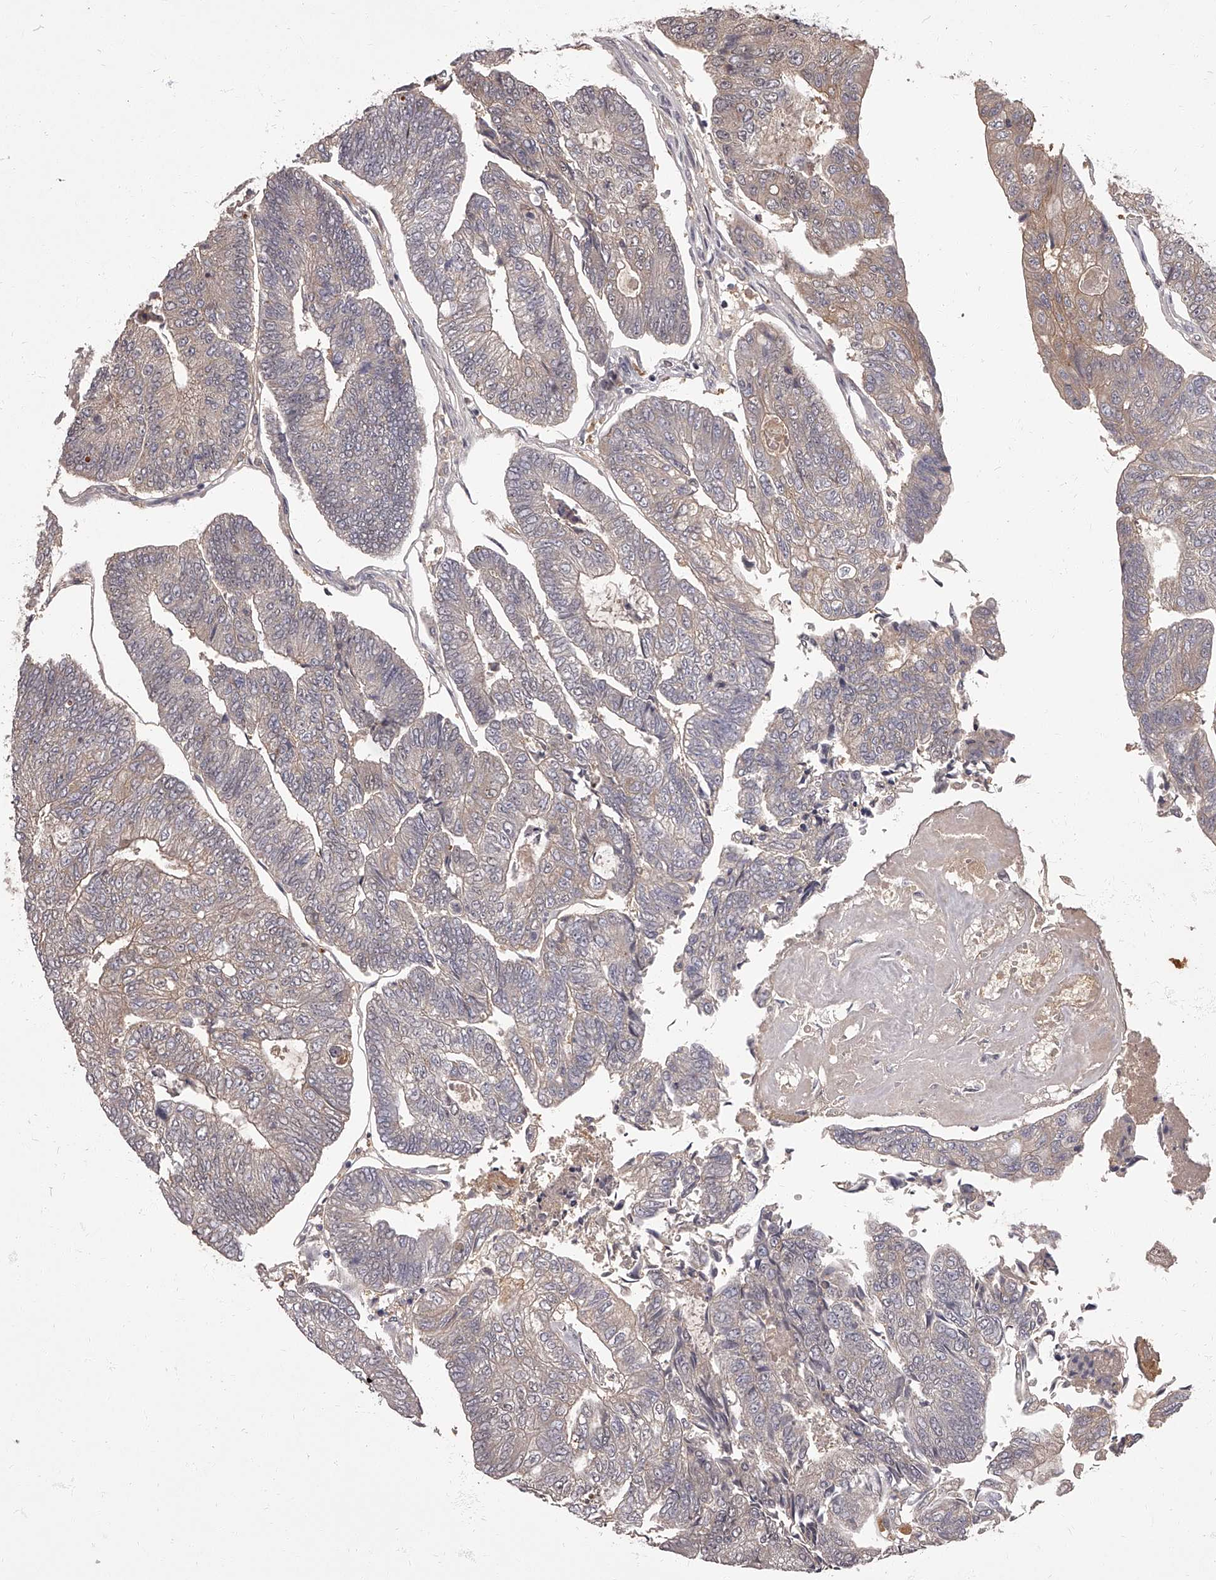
{"staining": {"intensity": "weak", "quantity": "<25%", "location": "cytoplasmic/membranous"}, "tissue": "colorectal cancer", "cell_type": "Tumor cells", "image_type": "cancer", "snomed": [{"axis": "morphology", "description": "Adenocarcinoma, NOS"}, {"axis": "topography", "description": "Colon"}], "caption": "DAB (3,3'-diaminobenzidine) immunohistochemical staining of adenocarcinoma (colorectal) reveals no significant positivity in tumor cells.", "gene": "APEH", "patient": {"sex": "female", "age": 67}}